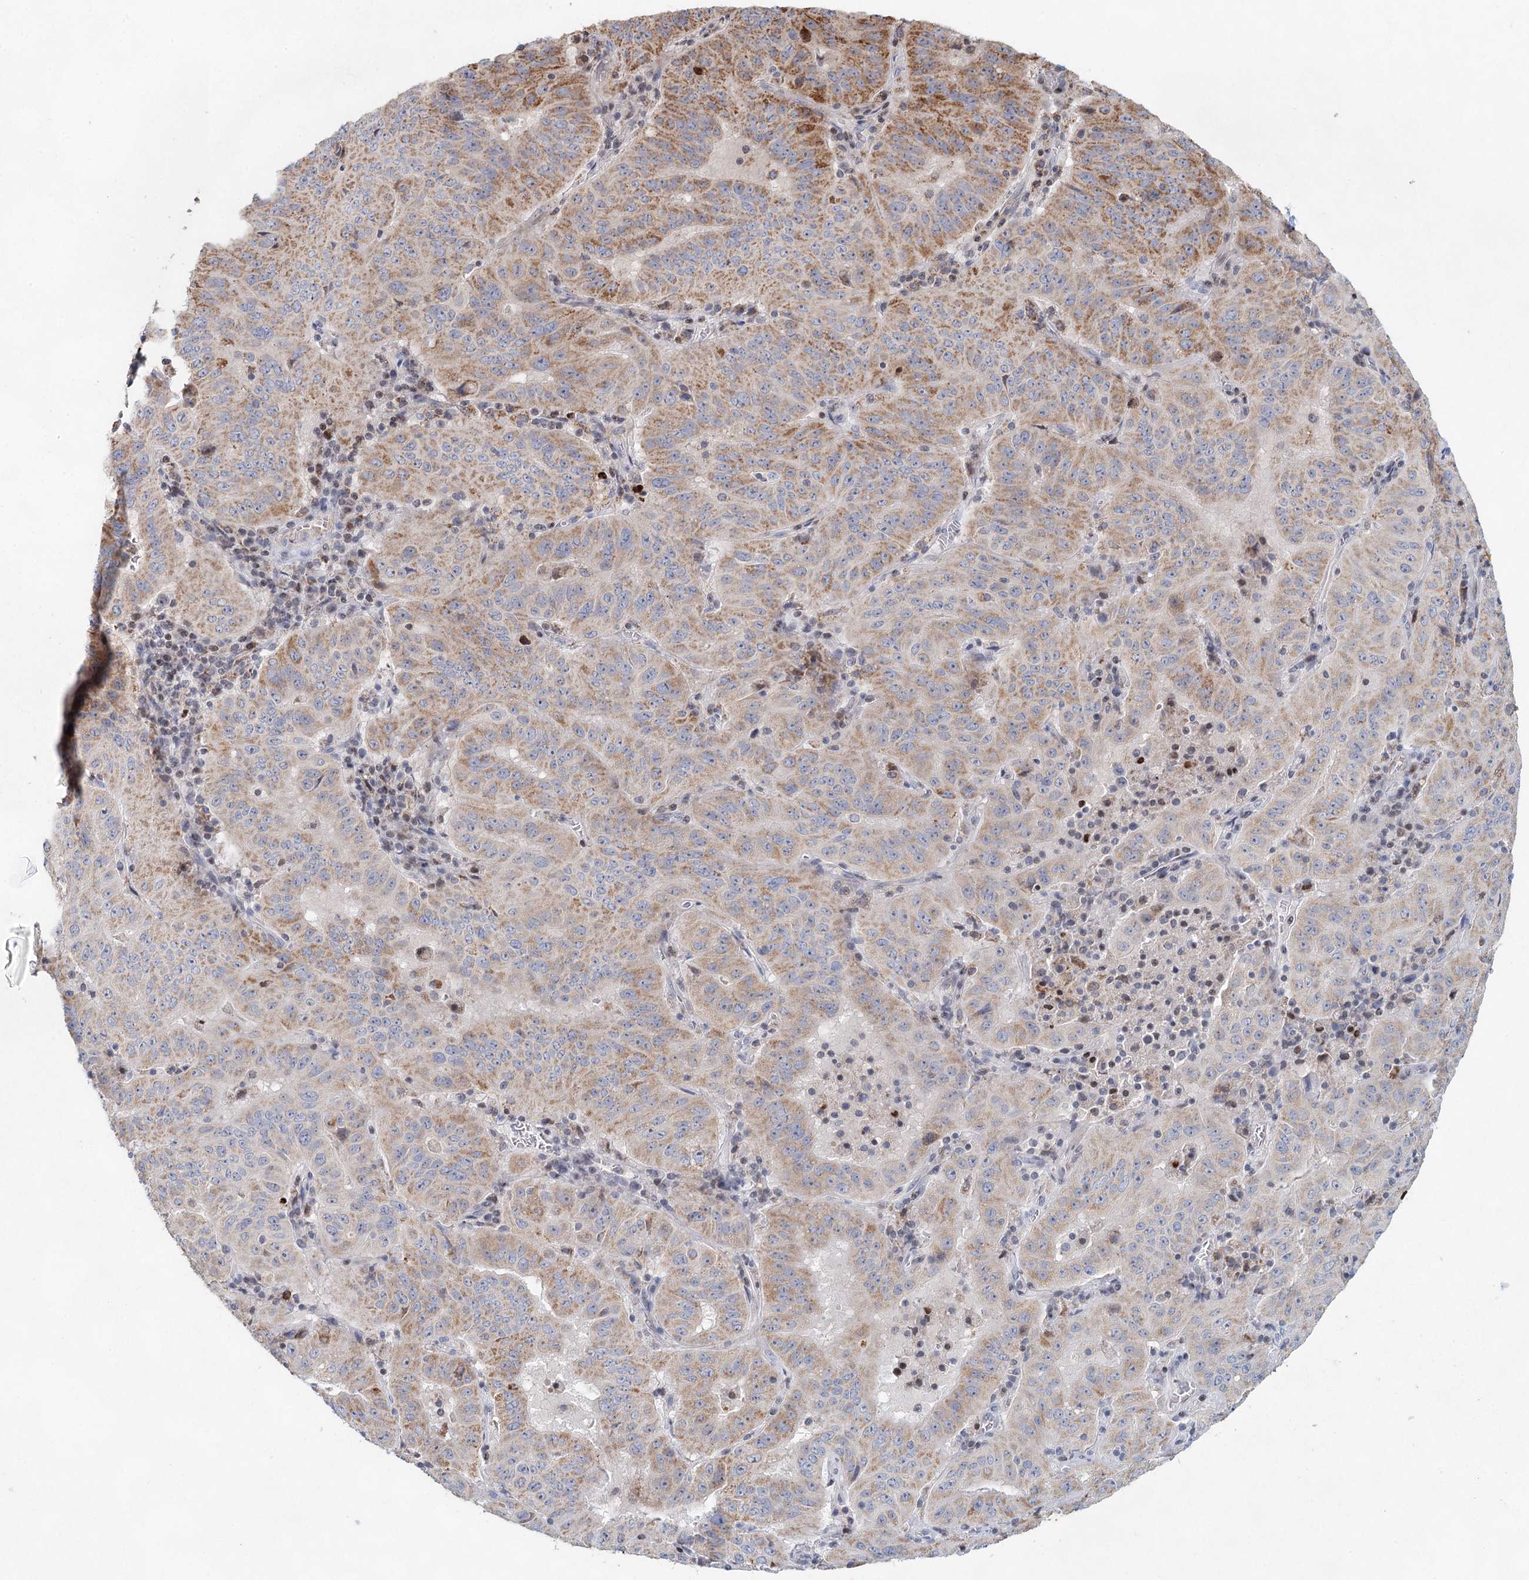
{"staining": {"intensity": "moderate", "quantity": "25%-75%", "location": "cytoplasmic/membranous,nuclear"}, "tissue": "pancreatic cancer", "cell_type": "Tumor cells", "image_type": "cancer", "snomed": [{"axis": "morphology", "description": "Adenocarcinoma, NOS"}, {"axis": "topography", "description": "Pancreas"}], "caption": "Immunohistochemistry staining of pancreatic cancer, which shows medium levels of moderate cytoplasmic/membranous and nuclear positivity in approximately 25%-75% of tumor cells indicating moderate cytoplasmic/membranous and nuclear protein positivity. The staining was performed using DAB (3,3'-diaminobenzidine) (brown) for protein detection and nuclei were counterstained in hematoxylin (blue).", "gene": "XPO6", "patient": {"sex": "male", "age": 63}}